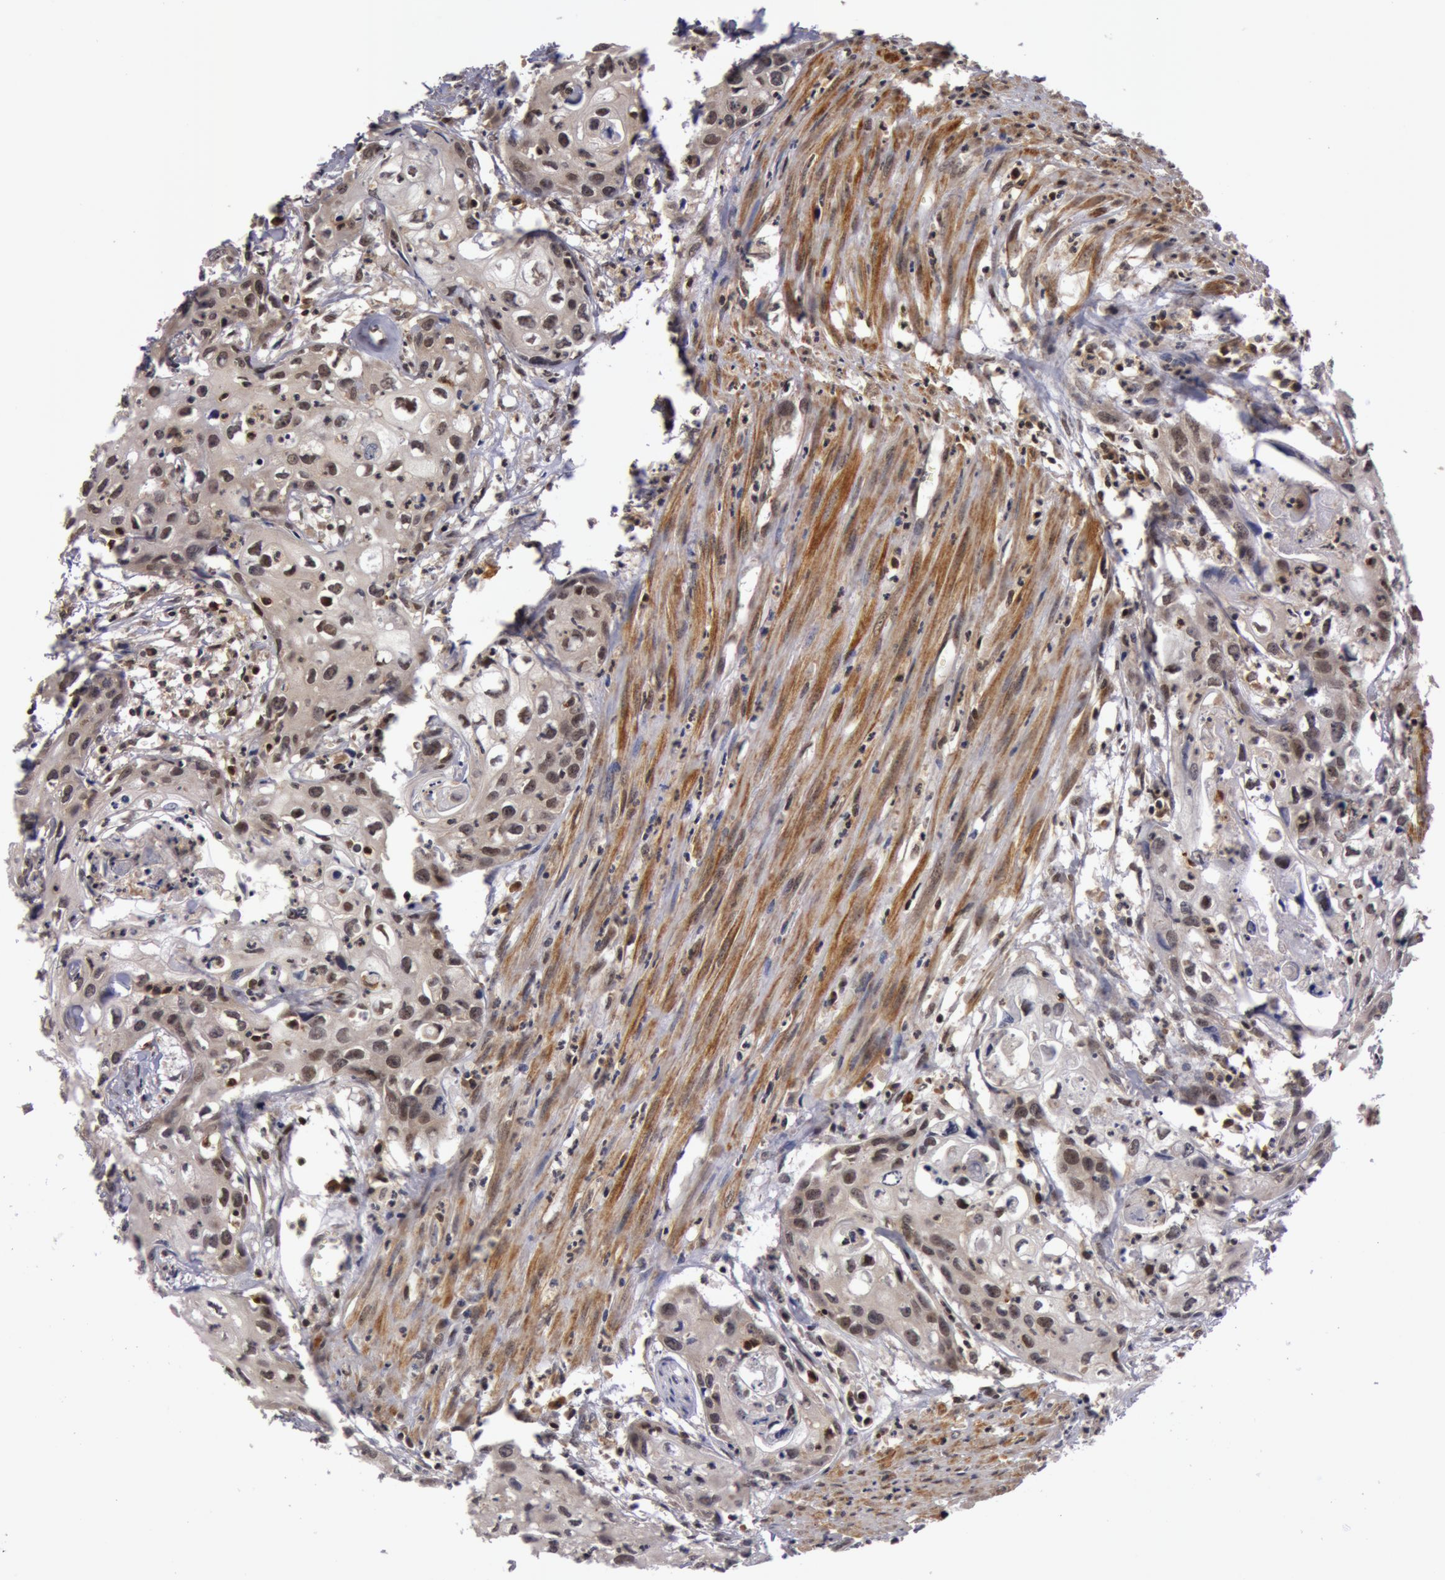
{"staining": {"intensity": "weak", "quantity": "<25%", "location": "nuclear"}, "tissue": "urothelial cancer", "cell_type": "Tumor cells", "image_type": "cancer", "snomed": [{"axis": "morphology", "description": "Urothelial carcinoma, High grade"}, {"axis": "topography", "description": "Urinary bladder"}], "caption": "There is no significant expression in tumor cells of urothelial cancer.", "gene": "ZNF350", "patient": {"sex": "male", "age": 54}}